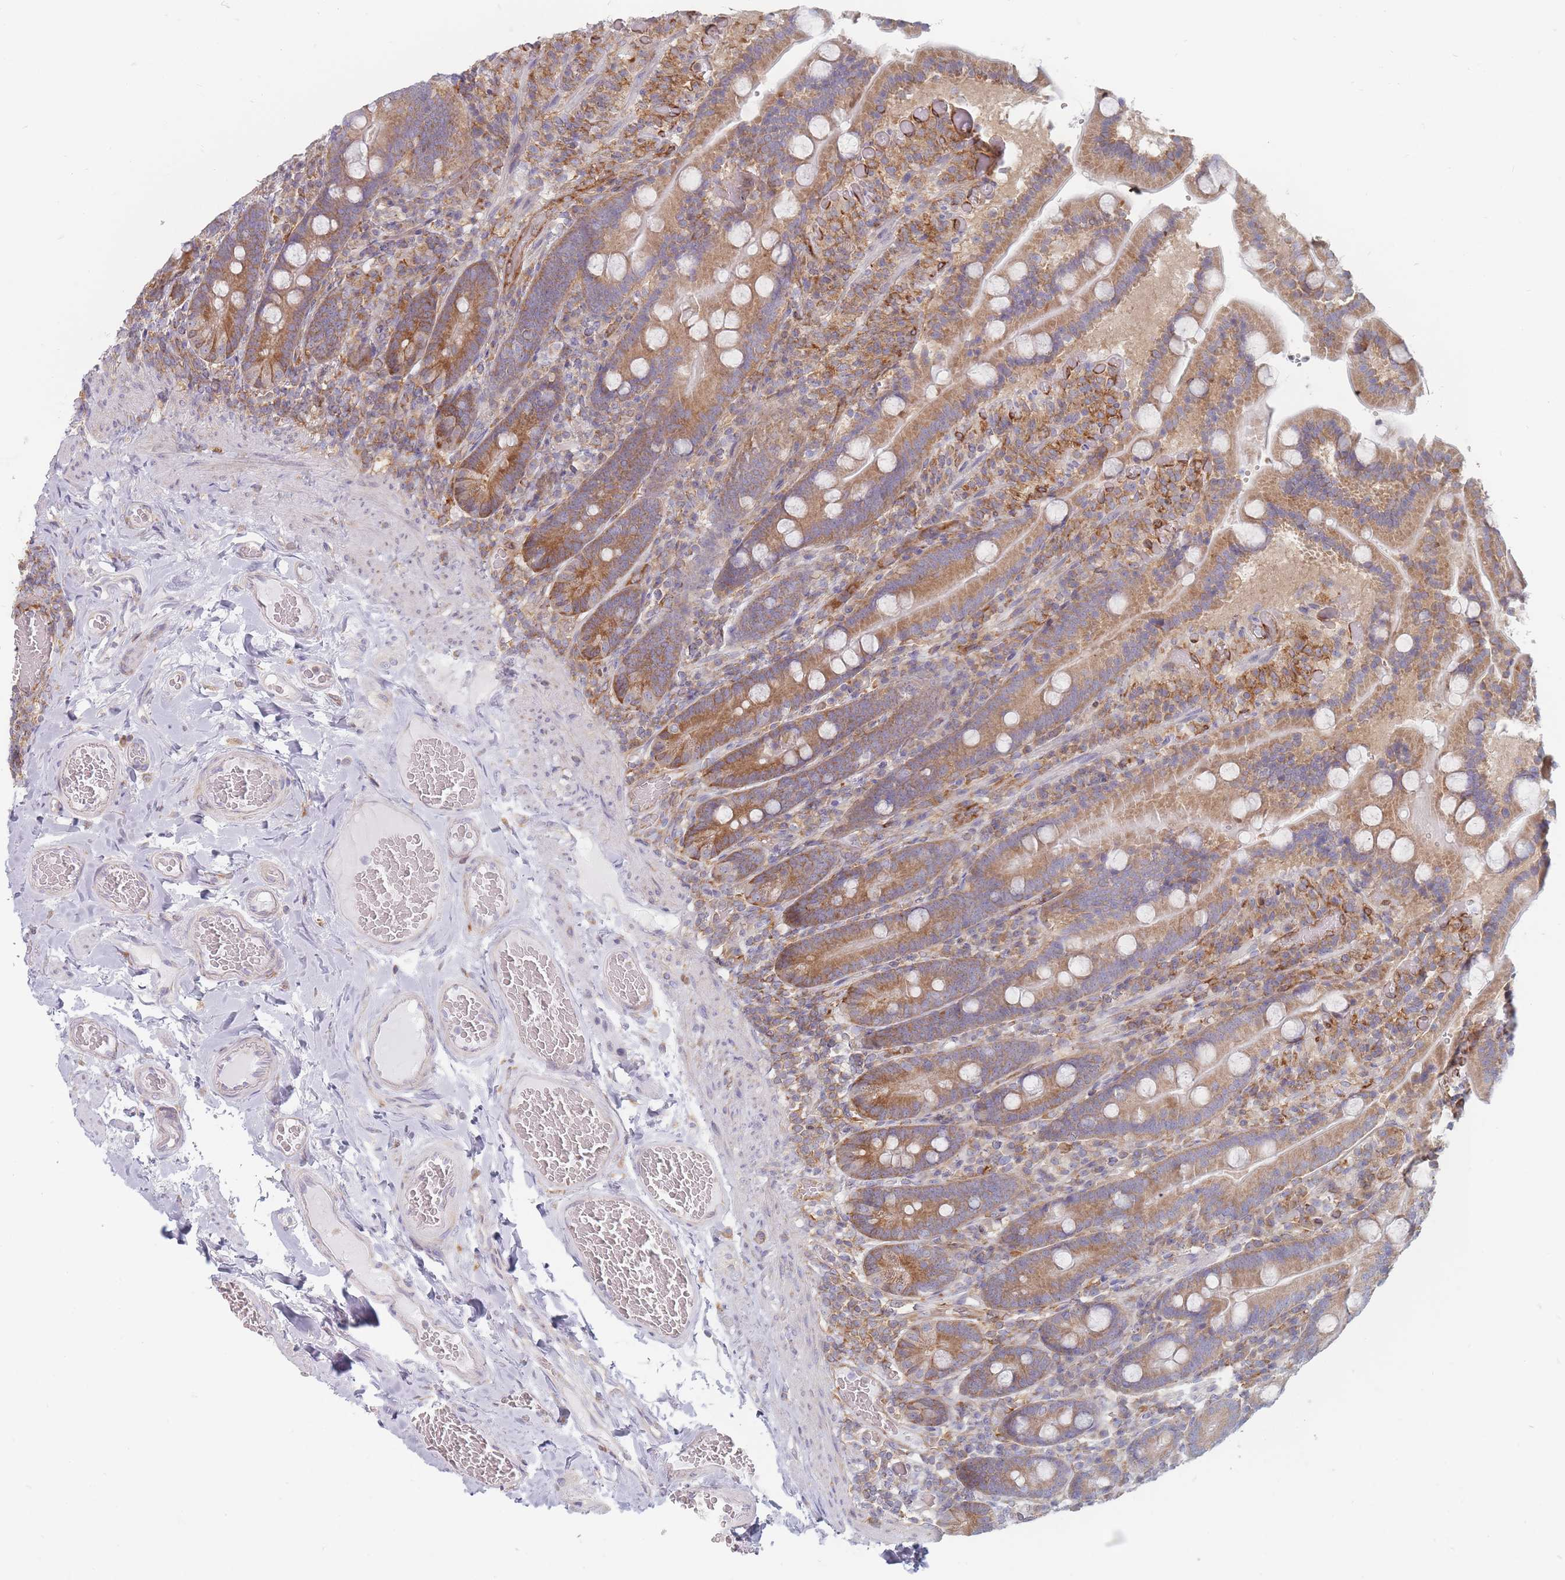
{"staining": {"intensity": "moderate", "quantity": ">75%", "location": "cytoplasmic/membranous"}, "tissue": "duodenum", "cell_type": "Glandular cells", "image_type": "normal", "snomed": [{"axis": "morphology", "description": "Normal tissue, NOS"}, {"axis": "topography", "description": "Duodenum"}], "caption": "About >75% of glandular cells in unremarkable human duodenum demonstrate moderate cytoplasmic/membranous protein positivity as visualized by brown immunohistochemical staining.", "gene": "MAP1S", "patient": {"sex": "female", "age": 62}}